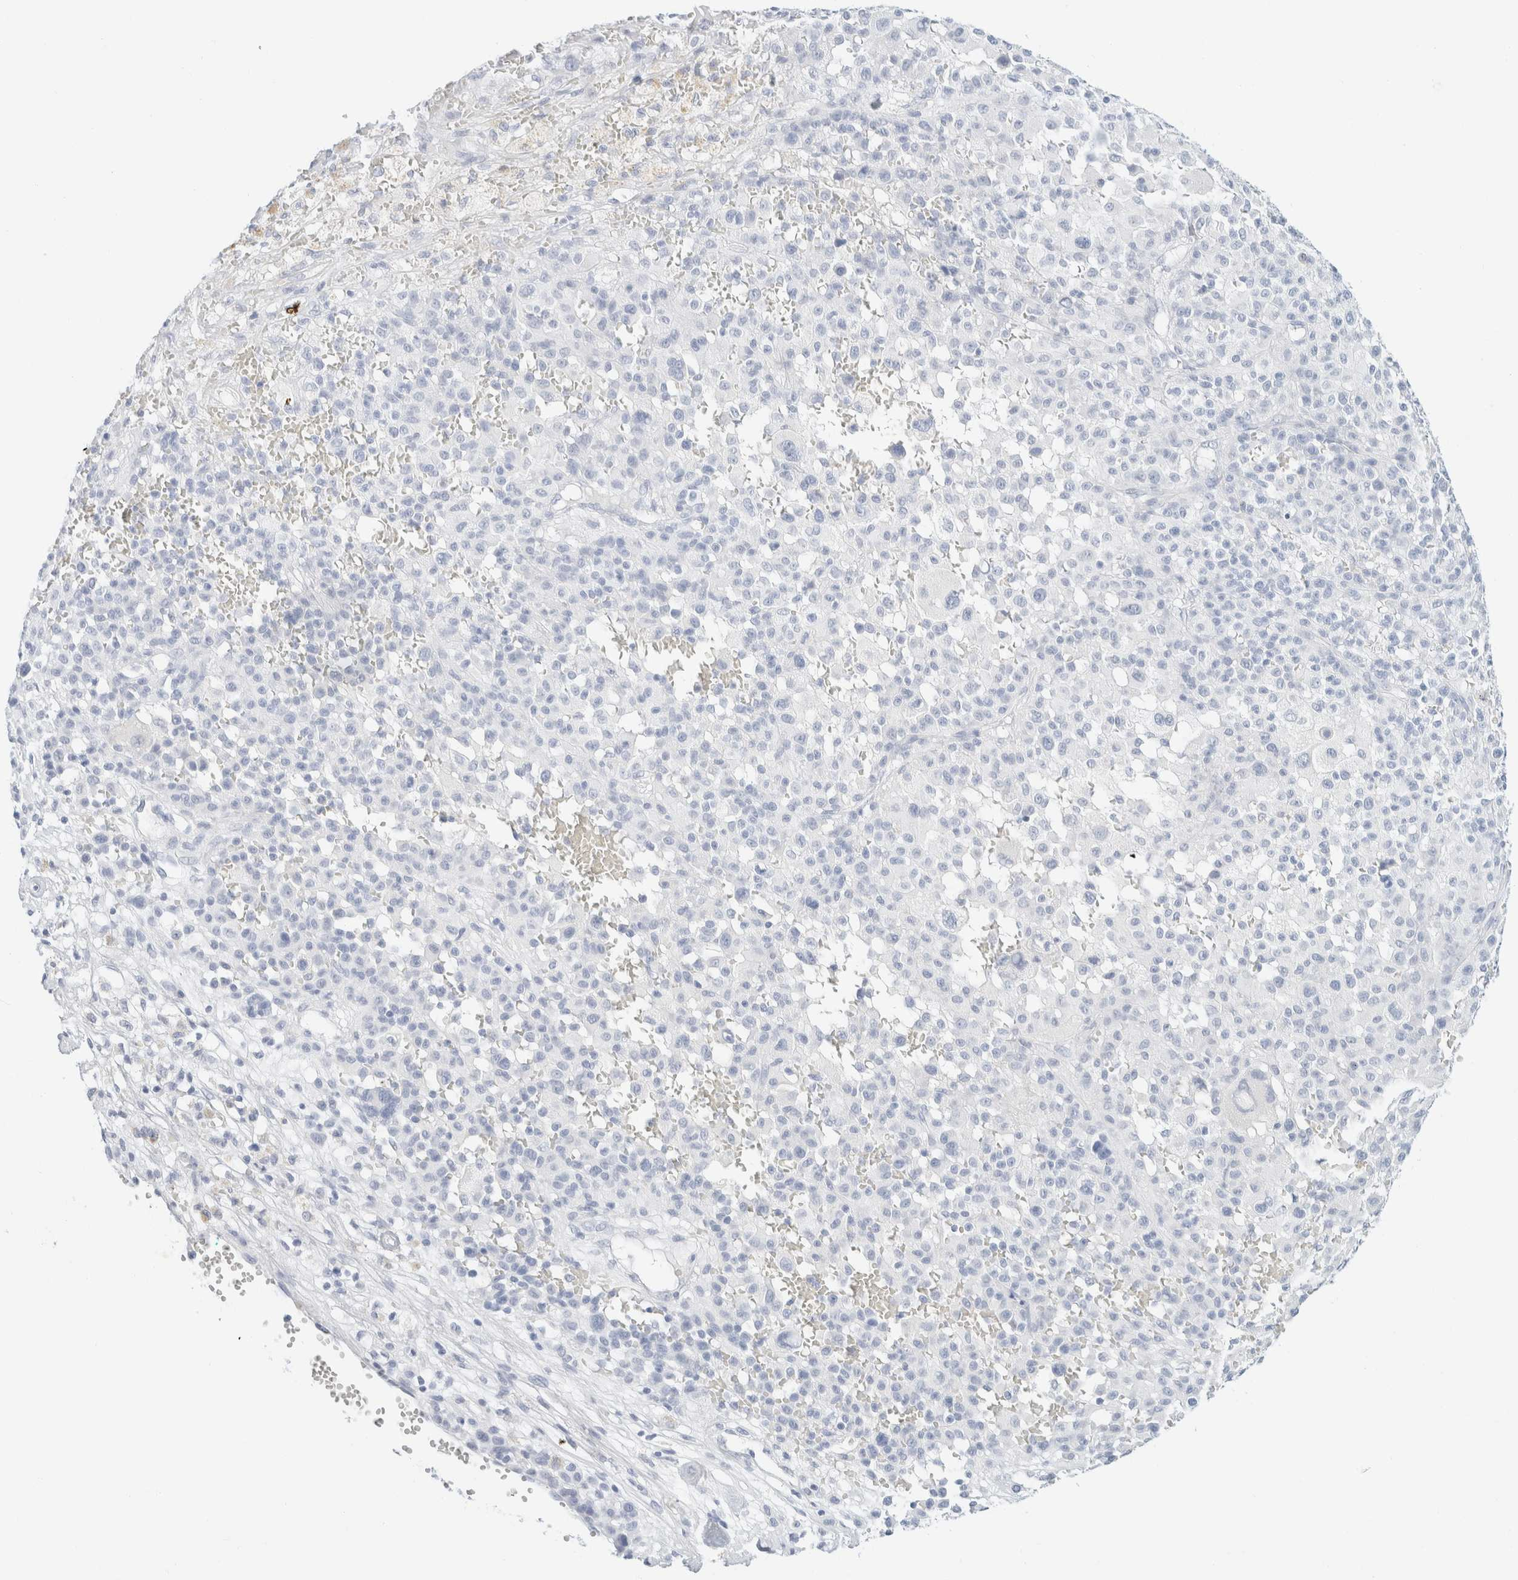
{"staining": {"intensity": "negative", "quantity": "none", "location": "none"}, "tissue": "melanoma", "cell_type": "Tumor cells", "image_type": "cancer", "snomed": [{"axis": "morphology", "description": "Malignant melanoma, Metastatic site"}, {"axis": "topography", "description": "Skin"}], "caption": "This is an IHC histopathology image of malignant melanoma (metastatic site). There is no expression in tumor cells.", "gene": "KRT20", "patient": {"sex": "female", "age": 74}}